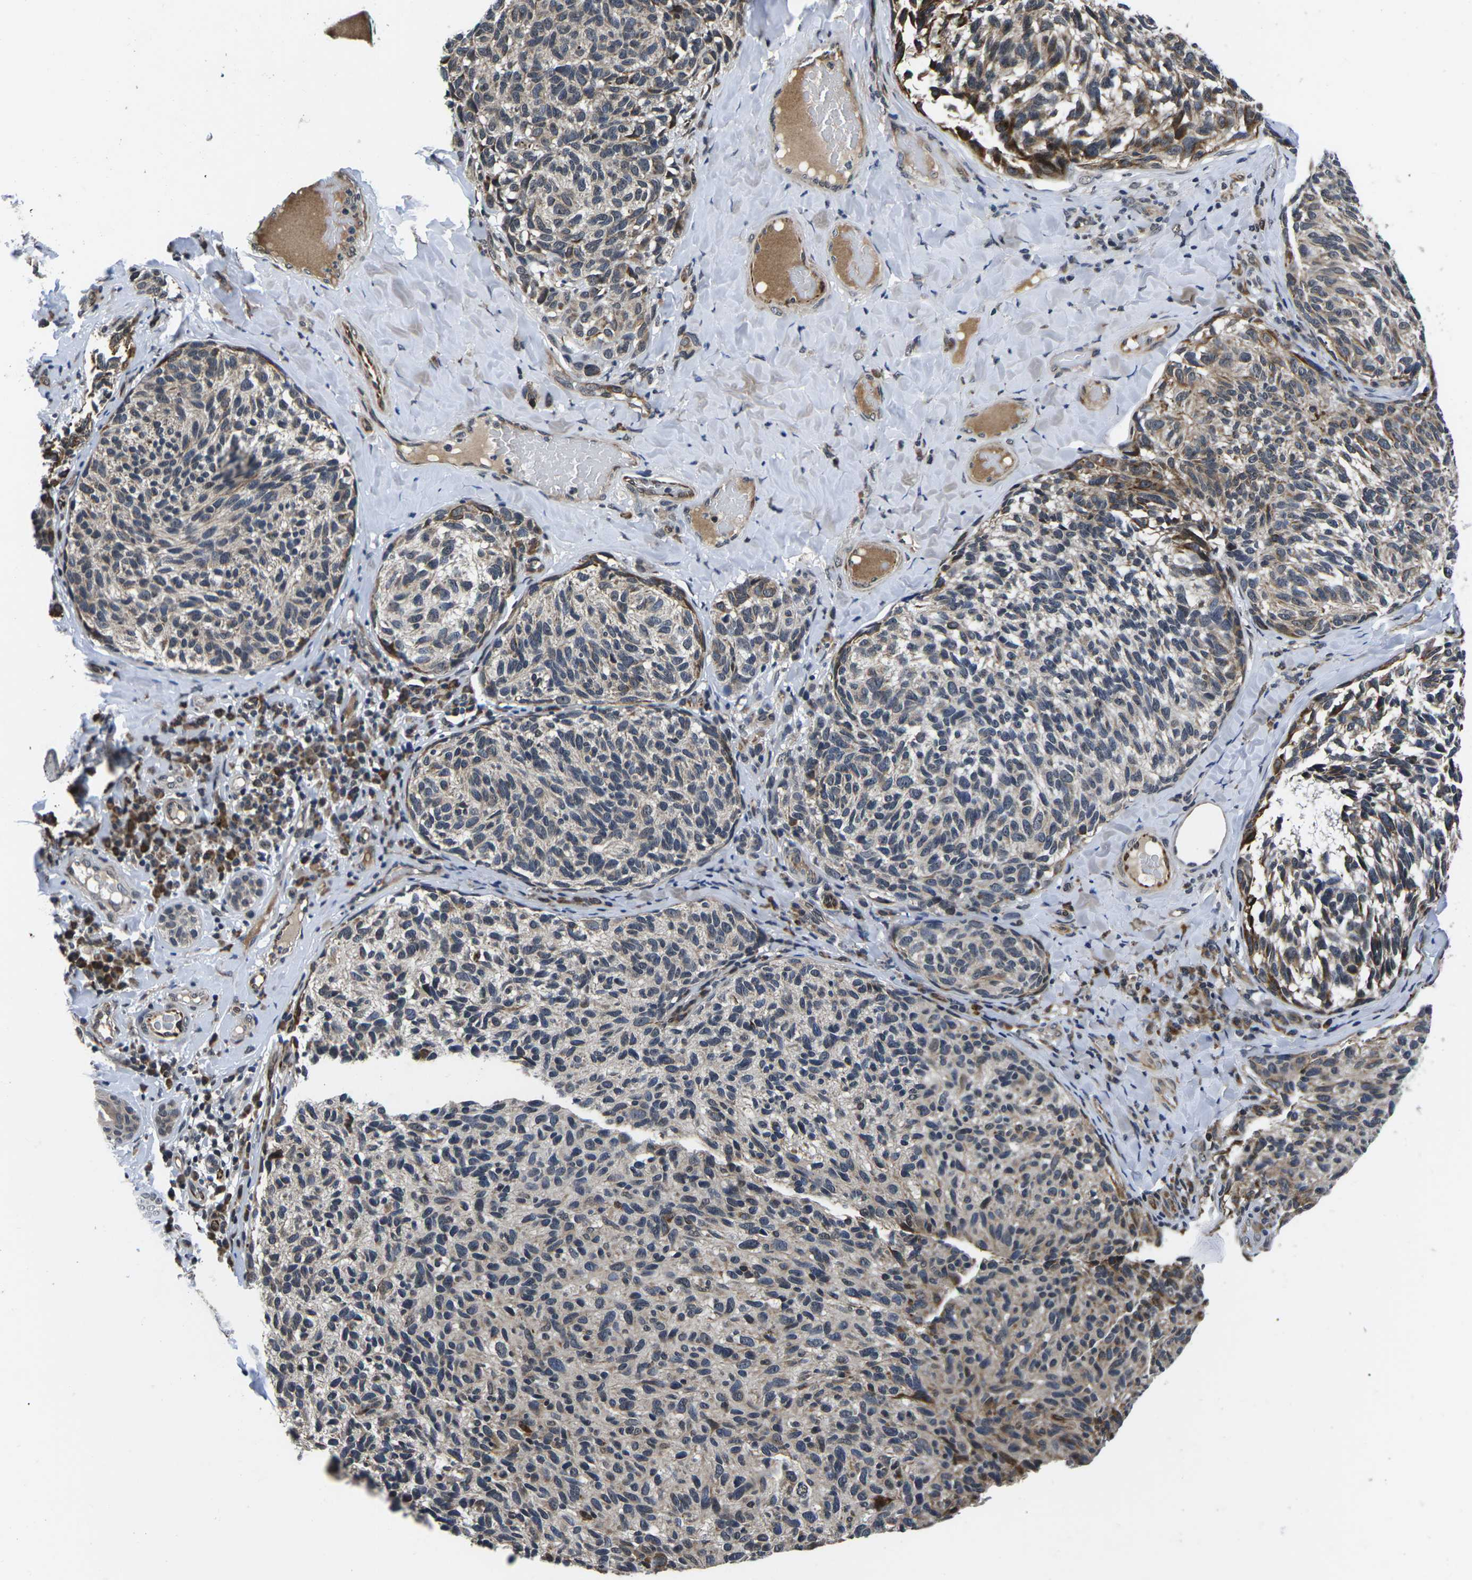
{"staining": {"intensity": "weak", "quantity": "25%-75%", "location": "cytoplasmic/membranous"}, "tissue": "melanoma", "cell_type": "Tumor cells", "image_type": "cancer", "snomed": [{"axis": "morphology", "description": "Malignant melanoma, NOS"}, {"axis": "topography", "description": "Skin"}], "caption": "This micrograph demonstrates immunohistochemistry (IHC) staining of melanoma, with low weak cytoplasmic/membranous staining in approximately 25%-75% of tumor cells.", "gene": "CCNE1", "patient": {"sex": "female", "age": 73}}